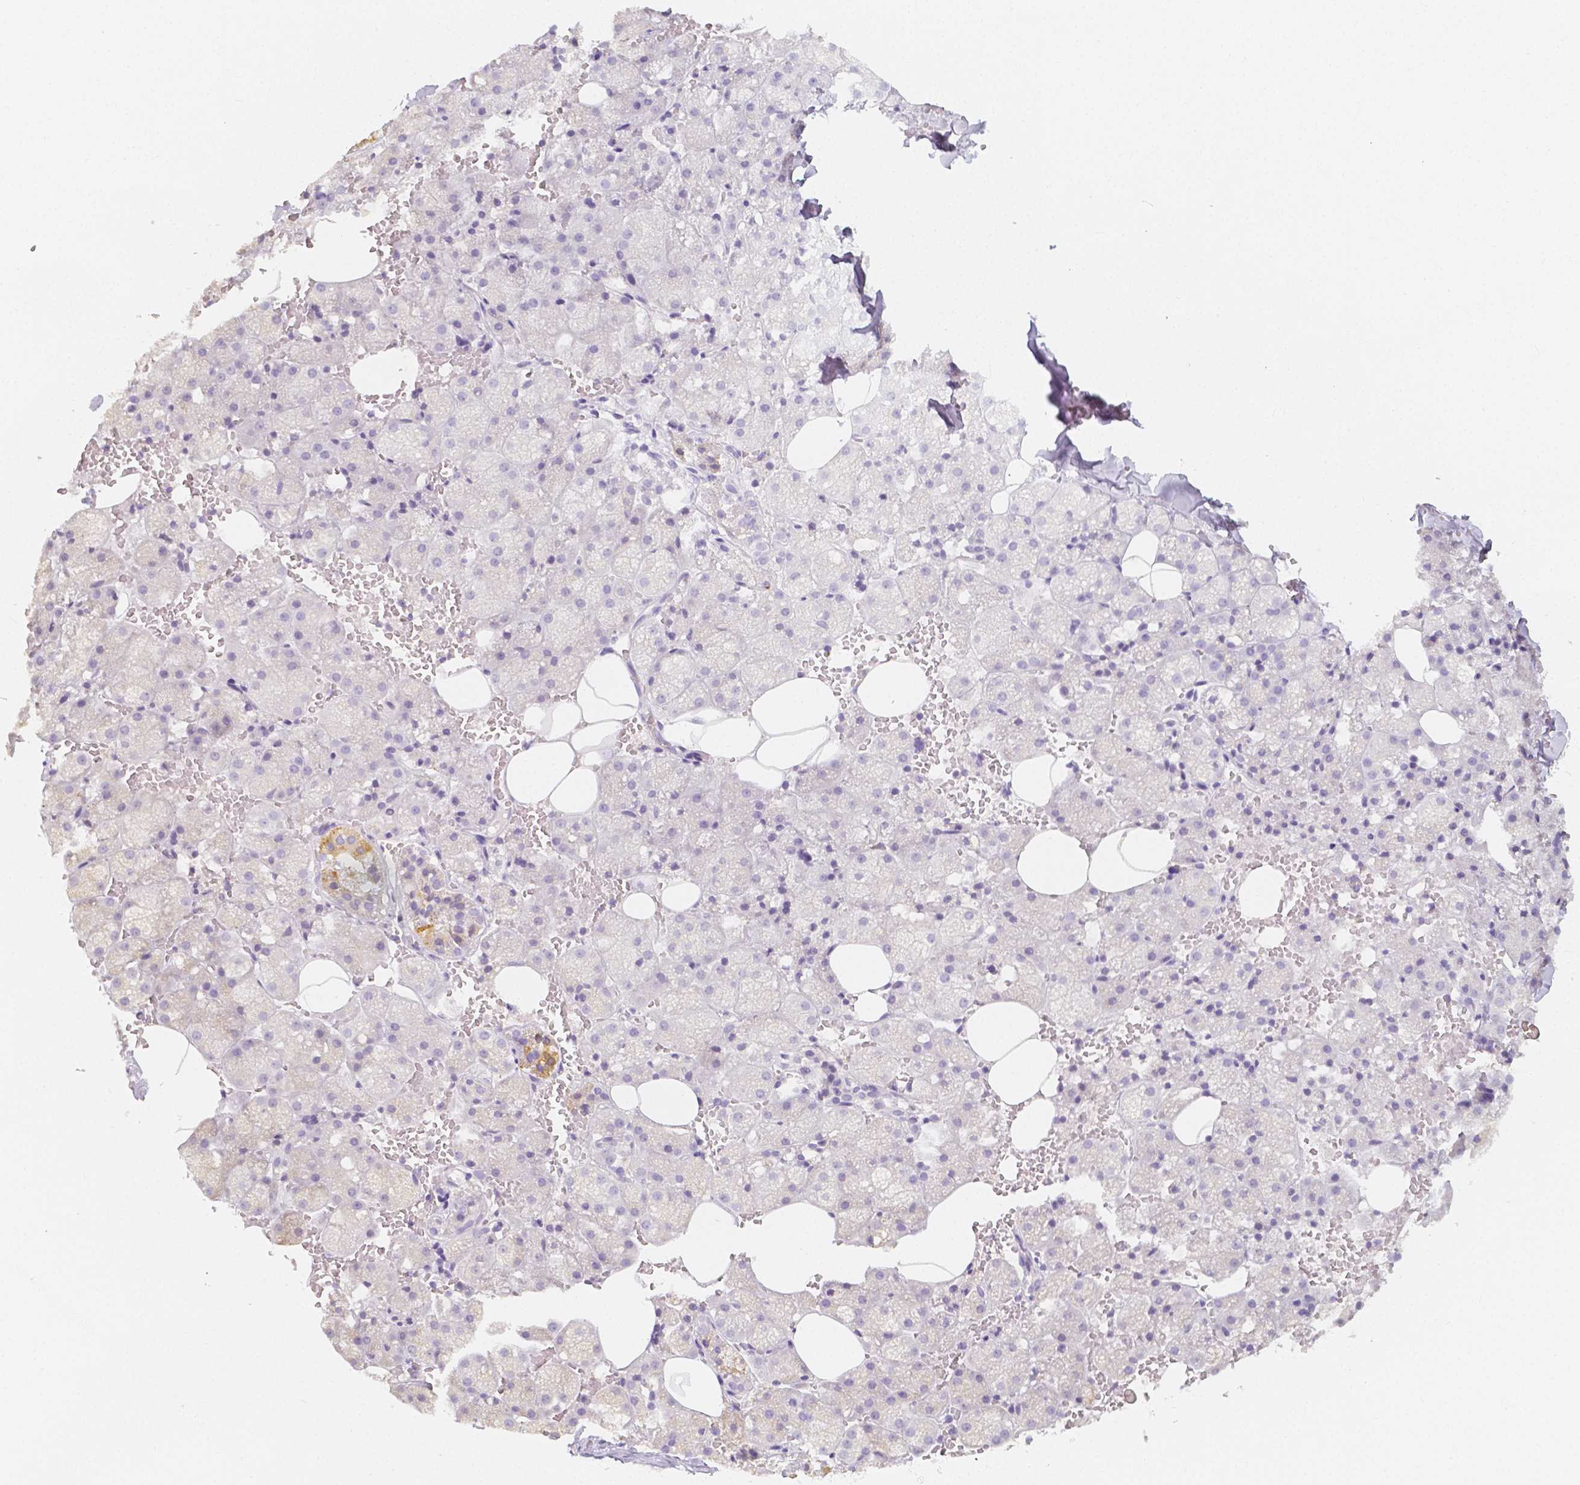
{"staining": {"intensity": "weak", "quantity": "<25%", "location": "cytoplasmic/membranous"}, "tissue": "salivary gland", "cell_type": "Glandular cells", "image_type": "normal", "snomed": [{"axis": "morphology", "description": "Normal tissue, NOS"}, {"axis": "topography", "description": "Salivary gland"}, {"axis": "topography", "description": "Peripheral nerve tissue"}], "caption": "This is a image of IHC staining of benign salivary gland, which shows no positivity in glandular cells. The staining is performed using DAB (3,3'-diaminobenzidine) brown chromogen with nuclei counter-stained in using hematoxylin.", "gene": "BATF", "patient": {"sex": "male", "age": 38}}